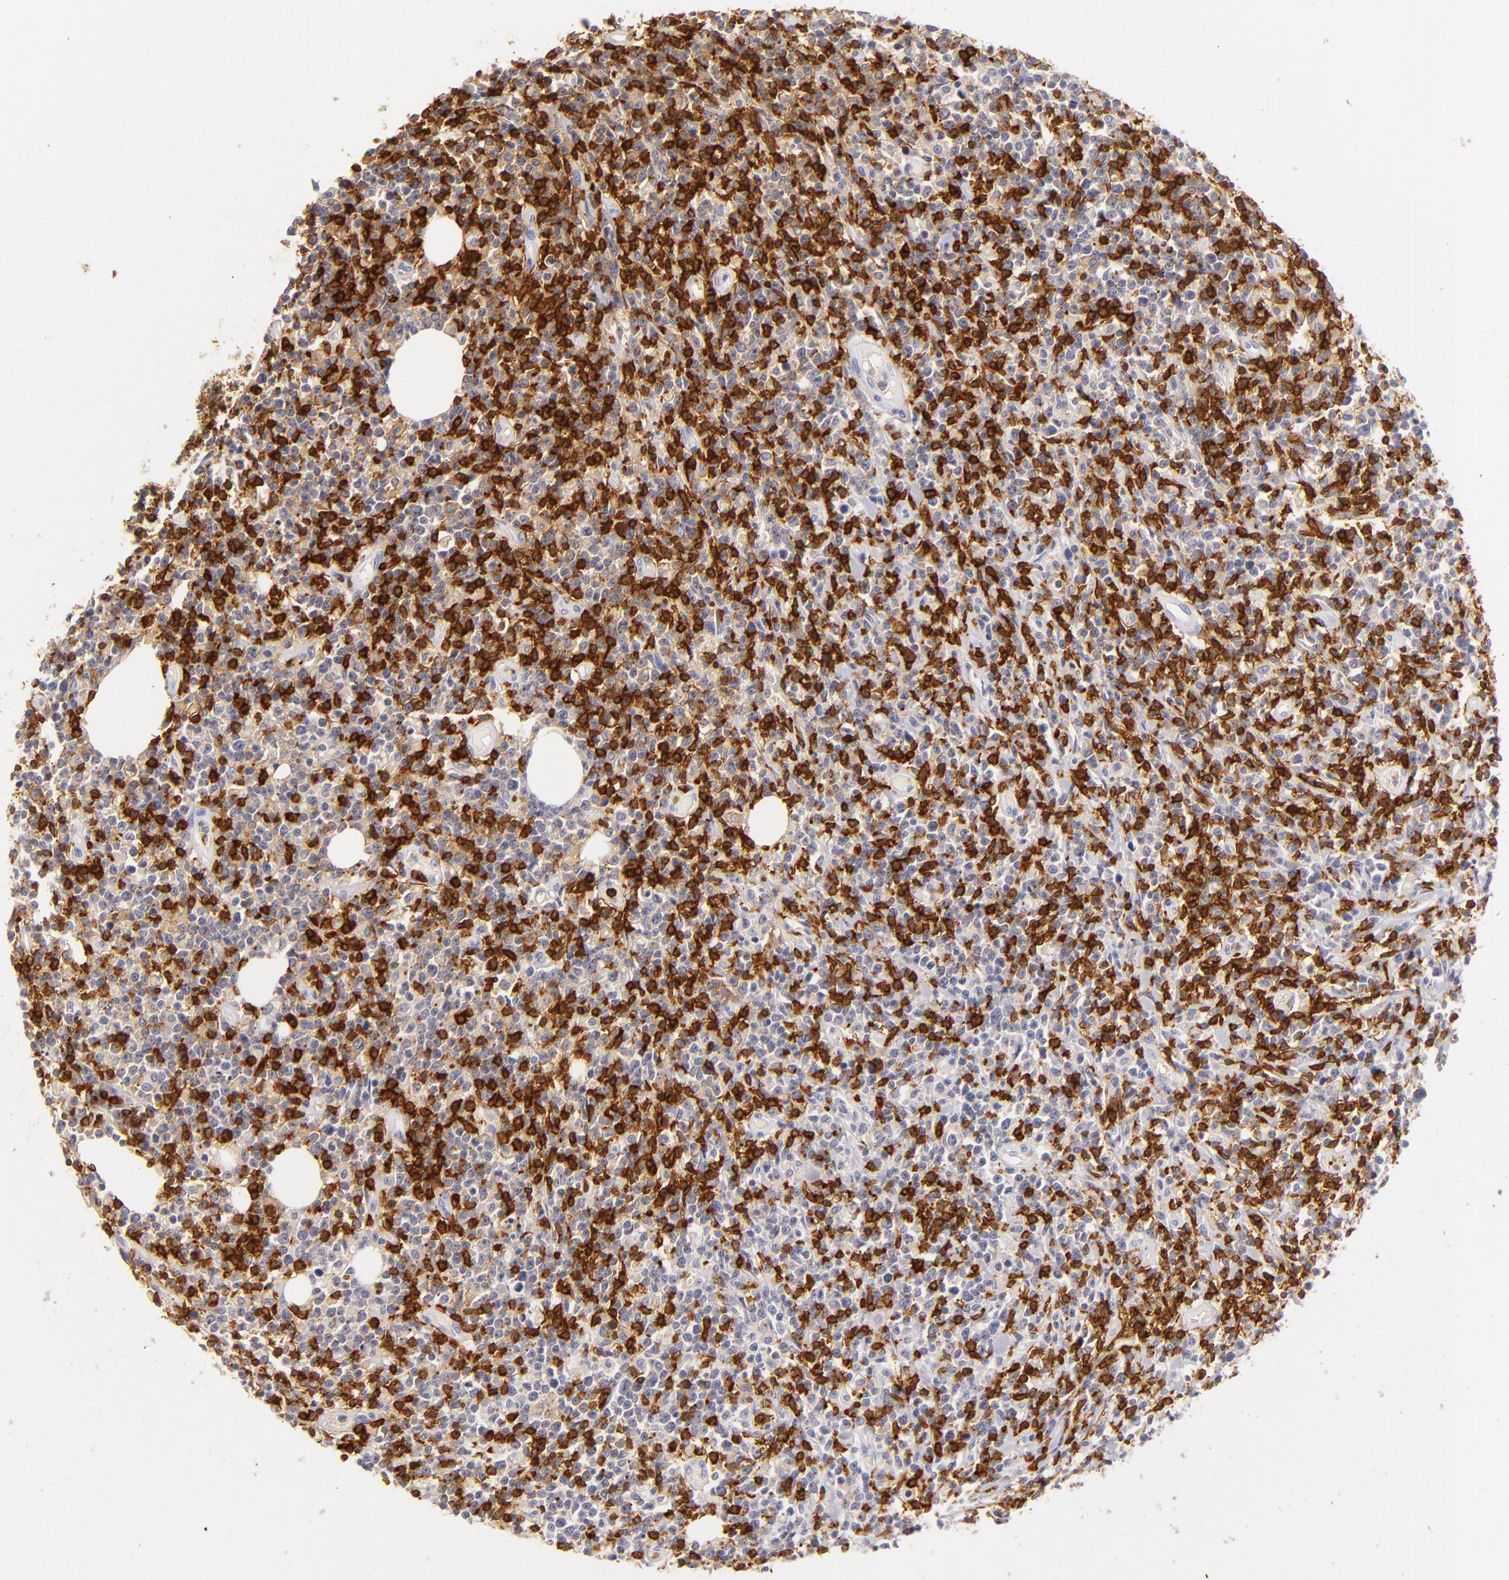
{"staining": {"intensity": "strong", "quantity": "25%-75%", "location": "nuclear"}, "tissue": "lymphoma", "cell_type": "Tumor cells", "image_type": "cancer", "snomed": [{"axis": "morphology", "description": "Malignant lymphoma, non-Hodgkin's type, High grade"}, {"axis": "topography", "description": "Colon"}], "caption": "This micrograph reveals malignant lymphoma, non-Hodgkin's type (high-grade) stained with immunohistochemistry (IHC) to label a protein in brown. The nuclear of tumor cells show strong positivity for the protein. Nuclei are counter-stained blue.", "gene": "LAT", "patient": {"sex": "male", "age": 82}}